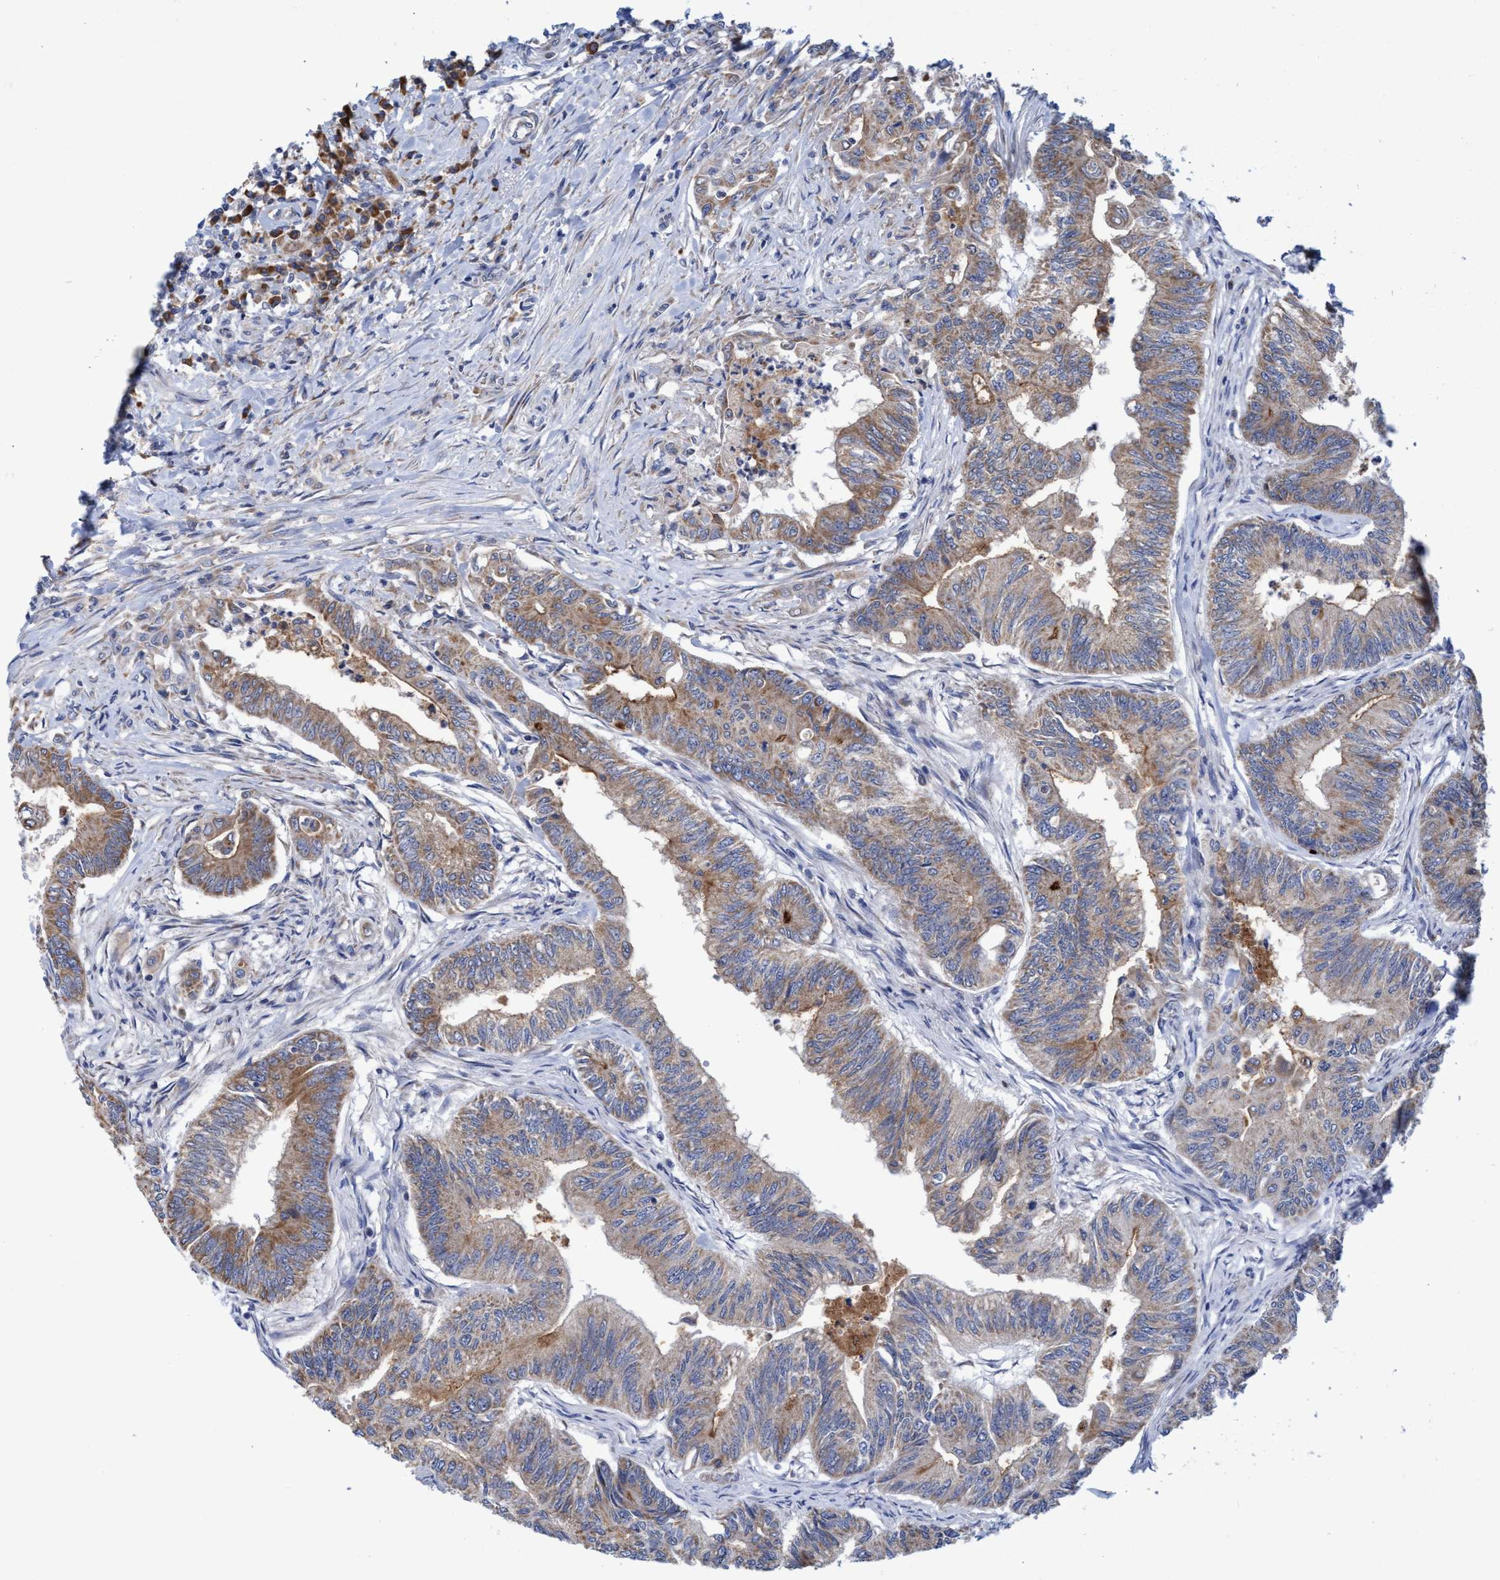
{"staining": {"intensity": "moderate", "quantity": "25%-75%", "location": "cytoplasmic/membranous"}, "tissue": "colorectal cancer", "cell_type": "Tumor cells", "image_type": "cancer", "snomed": [{"axis": "morphology", "description": "Adenoma, NOS"}, {"axis": "morphology", "description": "Adenocarcinoma, NOS"}, {"axis": "topography", "description": "Colon"}], "caption": "Colorectal cancer tissue demonstrates moderate cytoplasmic/membranous staining in about 25%-75% of tumor cells", "gene": "NAT16", "patient": {"sex": "male", "age": 79}}